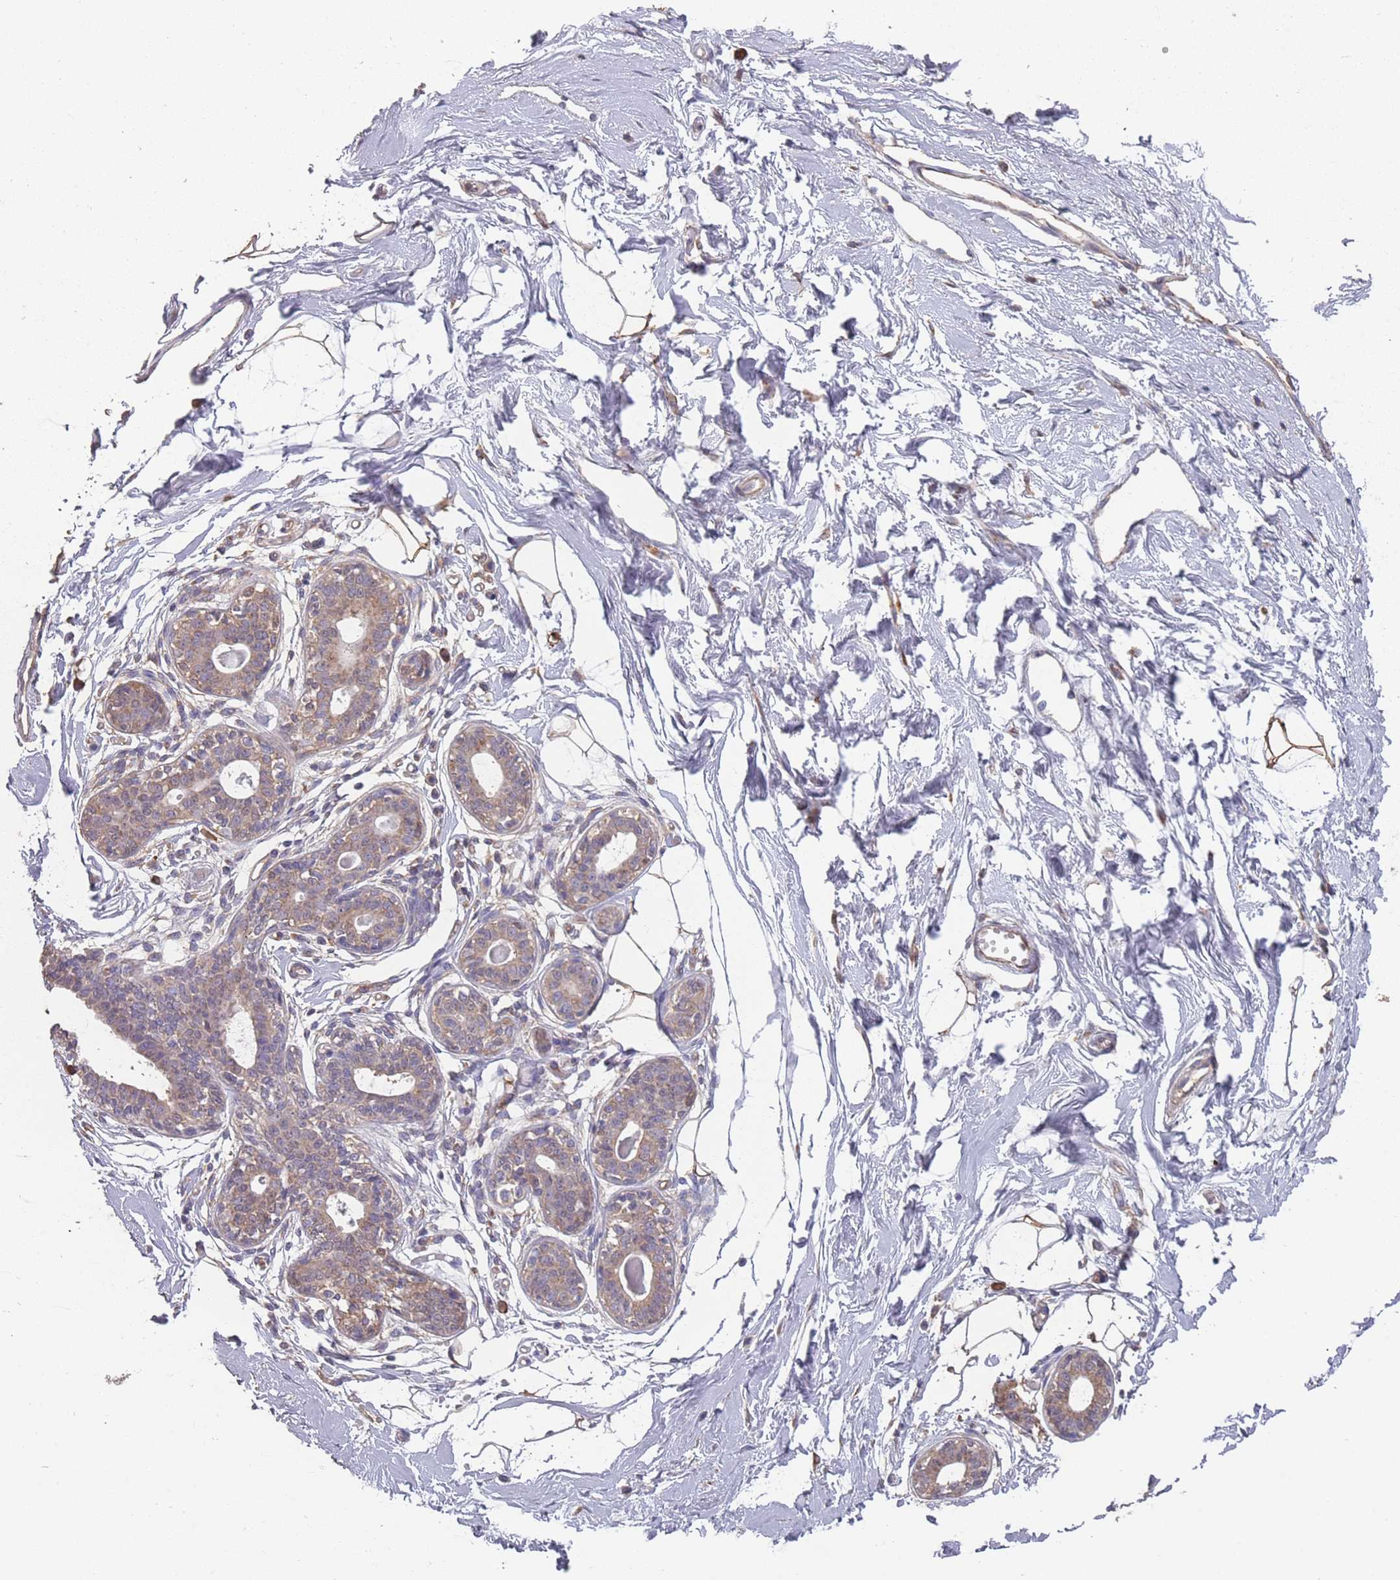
{"staining": {"intensity": "moderate", "quantity": "<25%", "location": "cytoplasmic/membranous"}, "tissue": "breast", "cell_type": "Adipocytes", "image_type": "normal", "snomed": [{"axis": "morphology", "description": "Normal tissue, NOS"}, {"axis": "topography", "description": "Breast"}], "caption": "An IHC micrograph of benign tissue is shown. Protein staining in brown labels moderate cytoplasmic/membranous positivity in breast within adipocytes.", "gene": "SANBR", "patient": {"sex": "female", "age": 45}}